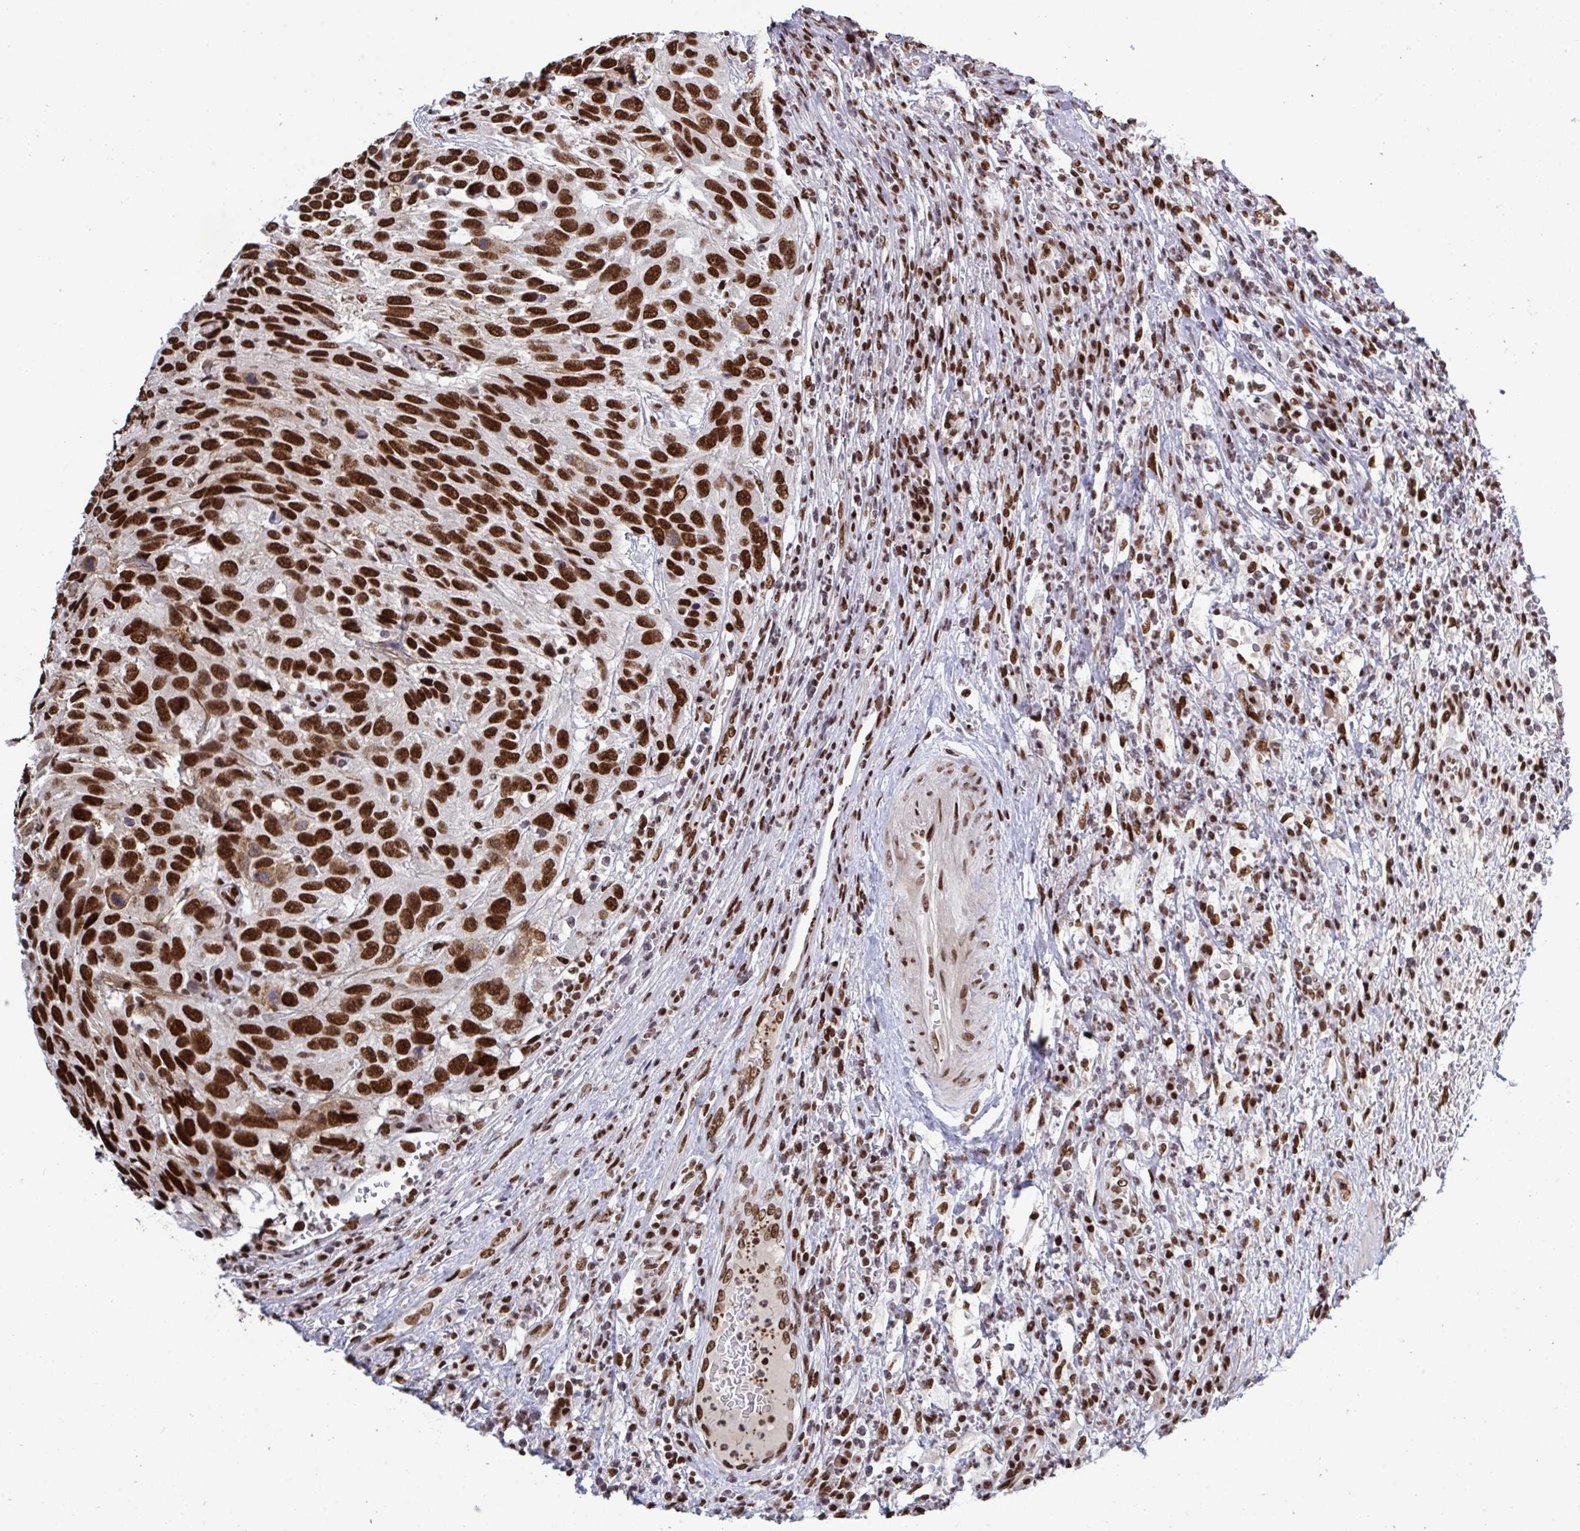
{"staining": {"intensity": "strong", "quantity": ">75%", "location": "nuclear"}, "tissue": "urothelial cancer", "cell_type": "Tumor cells", "image_type": "cancer", "snomed": [{"axis": "morphology", "description": "Urothelial carcinoma, High grade"}, {"axis": "topography", "description": "Urinary bladder"}], "caption": "IHC photomicrograph of high-grade urothelial carcinoma stained for a protein (brown), which demonstrates high levels of strong nuclear staining in approximately >75% of tumor cells.", "gene": "ZNF607", "patient": {"sex": "female", "age": 70}}